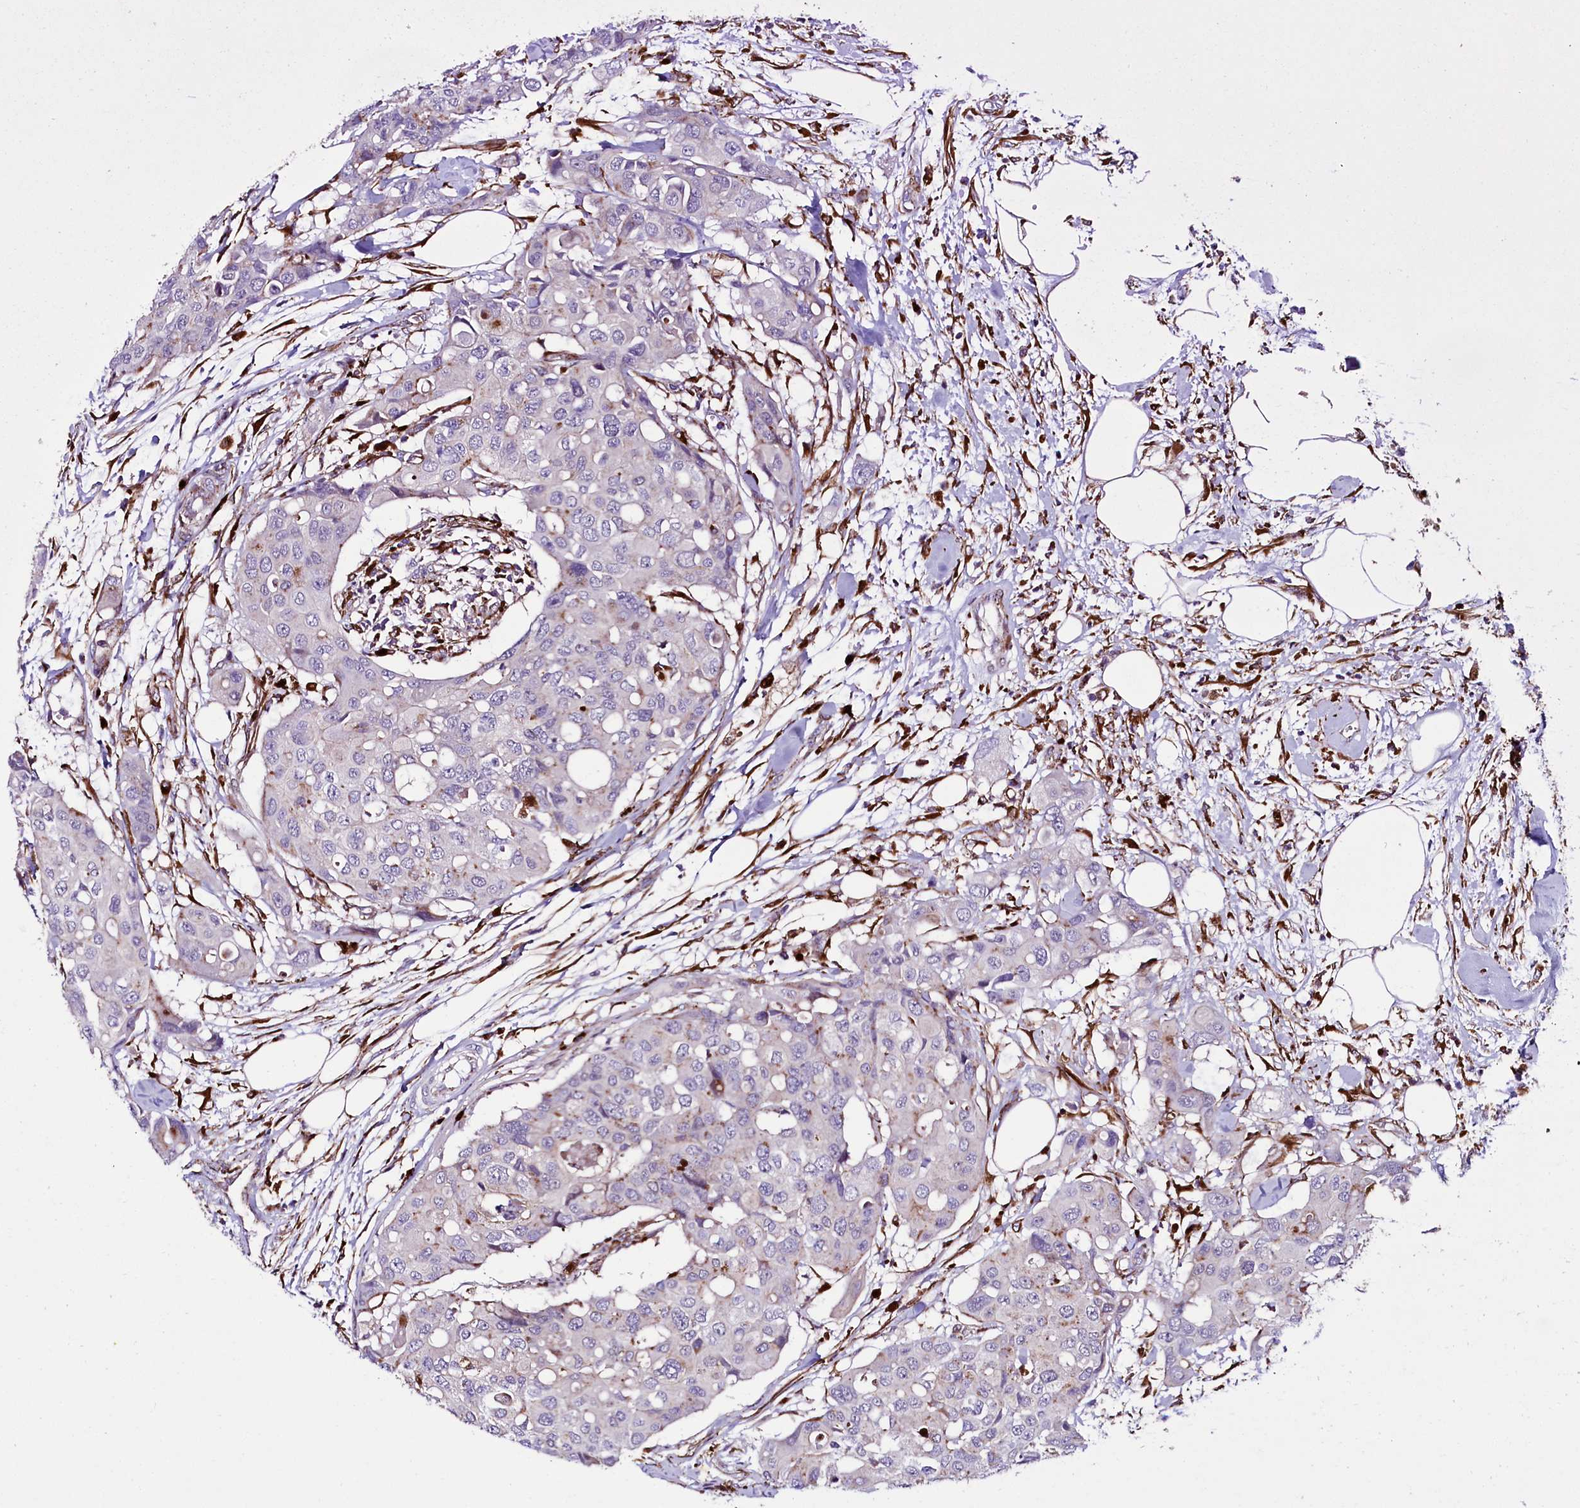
{"staining": {"intensity": "negative", "quantity": "none", "location": "none"}, "tissue": "colorectal cancer", "cell_type": "Tumor cells", "image_type": "cancer", "snomed": [{"axis": "morphology", "description": "Adenocarcinoma, NOS"}, {"axis": "topography", "description": "Colon"}], "caption": "DAB immunohistochemical staining of colorectal cancer reveals no significant expression in tumor cells. (Brightfield microscopy of DAB immunohistochemistry at high magnification).", "gene": "MAN2B1", "patient": {"sex": "male", "age": 77}}